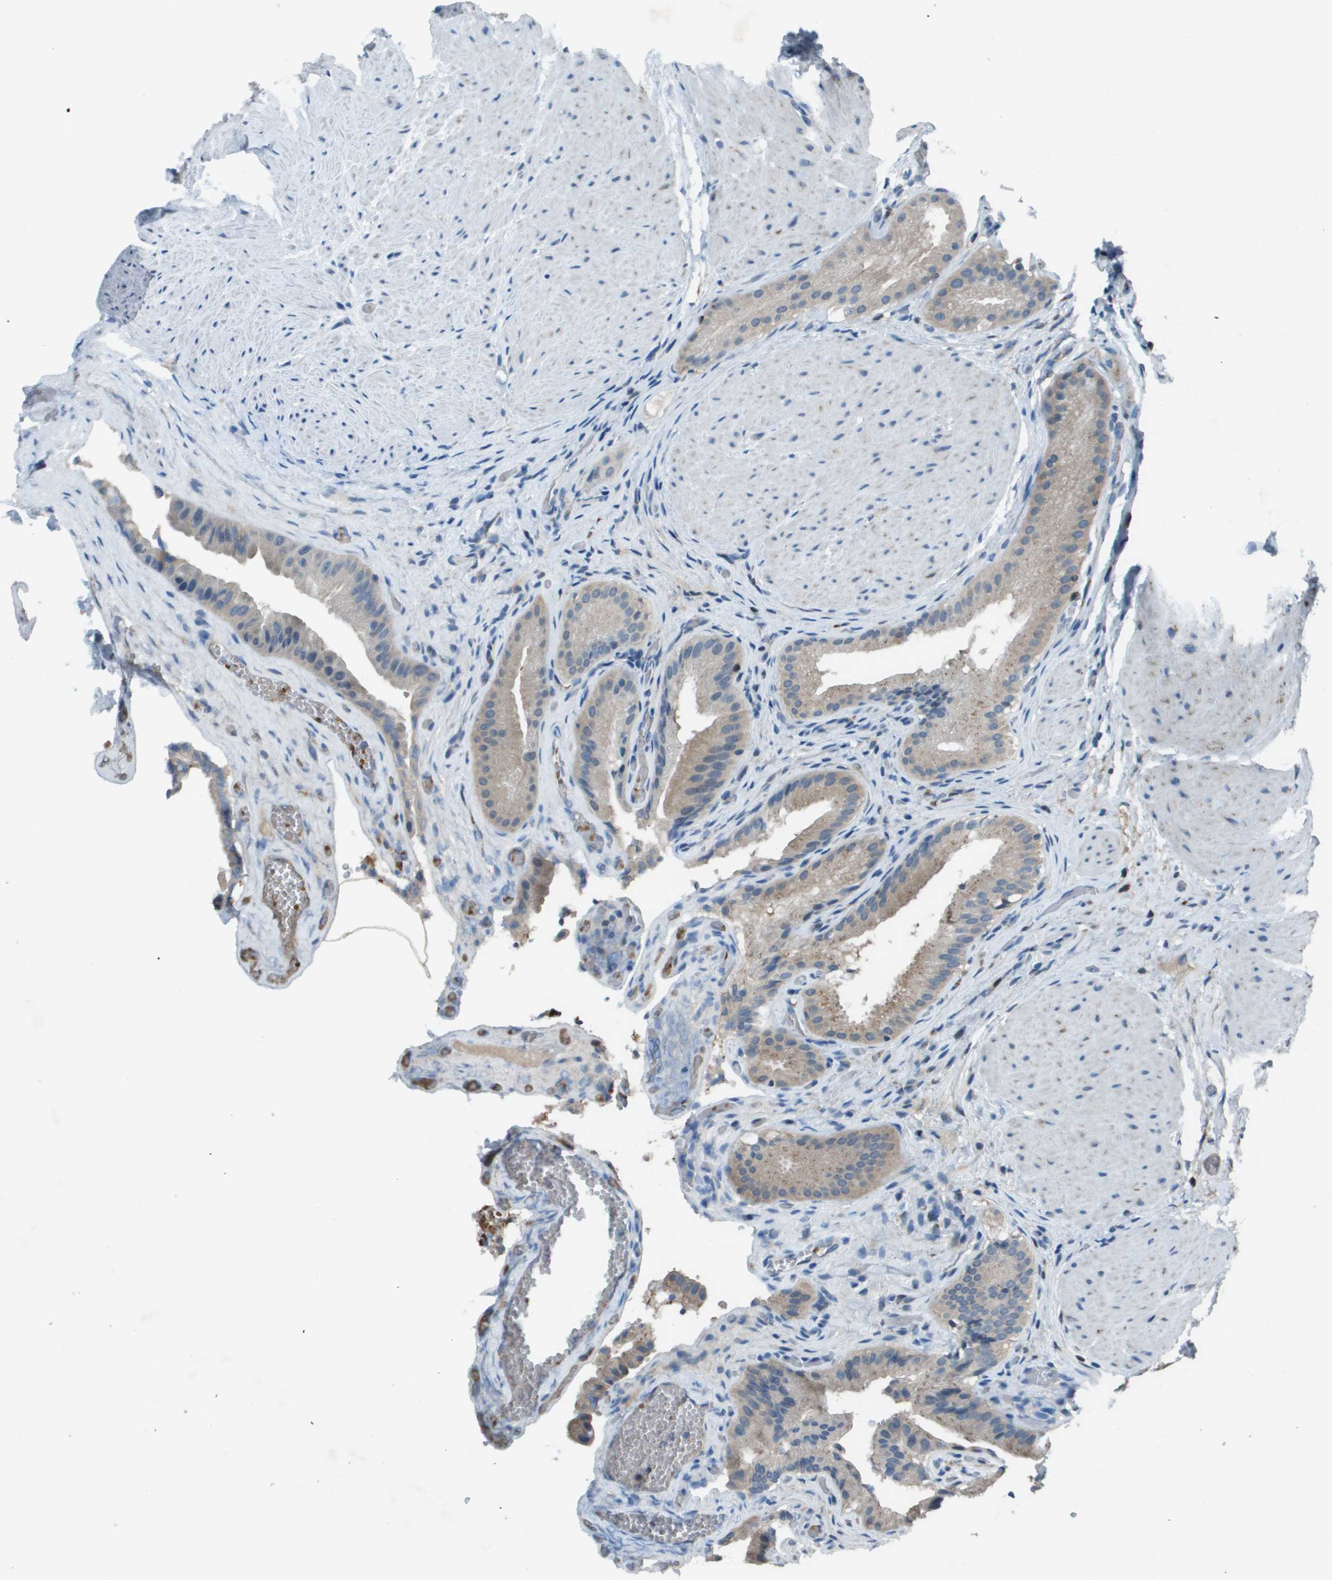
{"staining": {"intensity": "weak", "quantity": "25%-75%", "location": "cytoplasmic/membranous"}, "tissue": "gallbladder", "cell_type": "Glandular cells", "image_type": "normal", "snomed": [{"axis": "morphology", "description": "Normal tissue, NOS"}, {"axis": "topography", "description": "Gallbladder"}], "caption": "Immunohistochemical staining of normal human gallbladder shows weak cytoplasmic/membranous protein staining in approximately 25%-75% of glandular cells. Nuclei are stained in blue.", "gene": "CAMK4", "patient": {"sex": "male", "age": 49}}